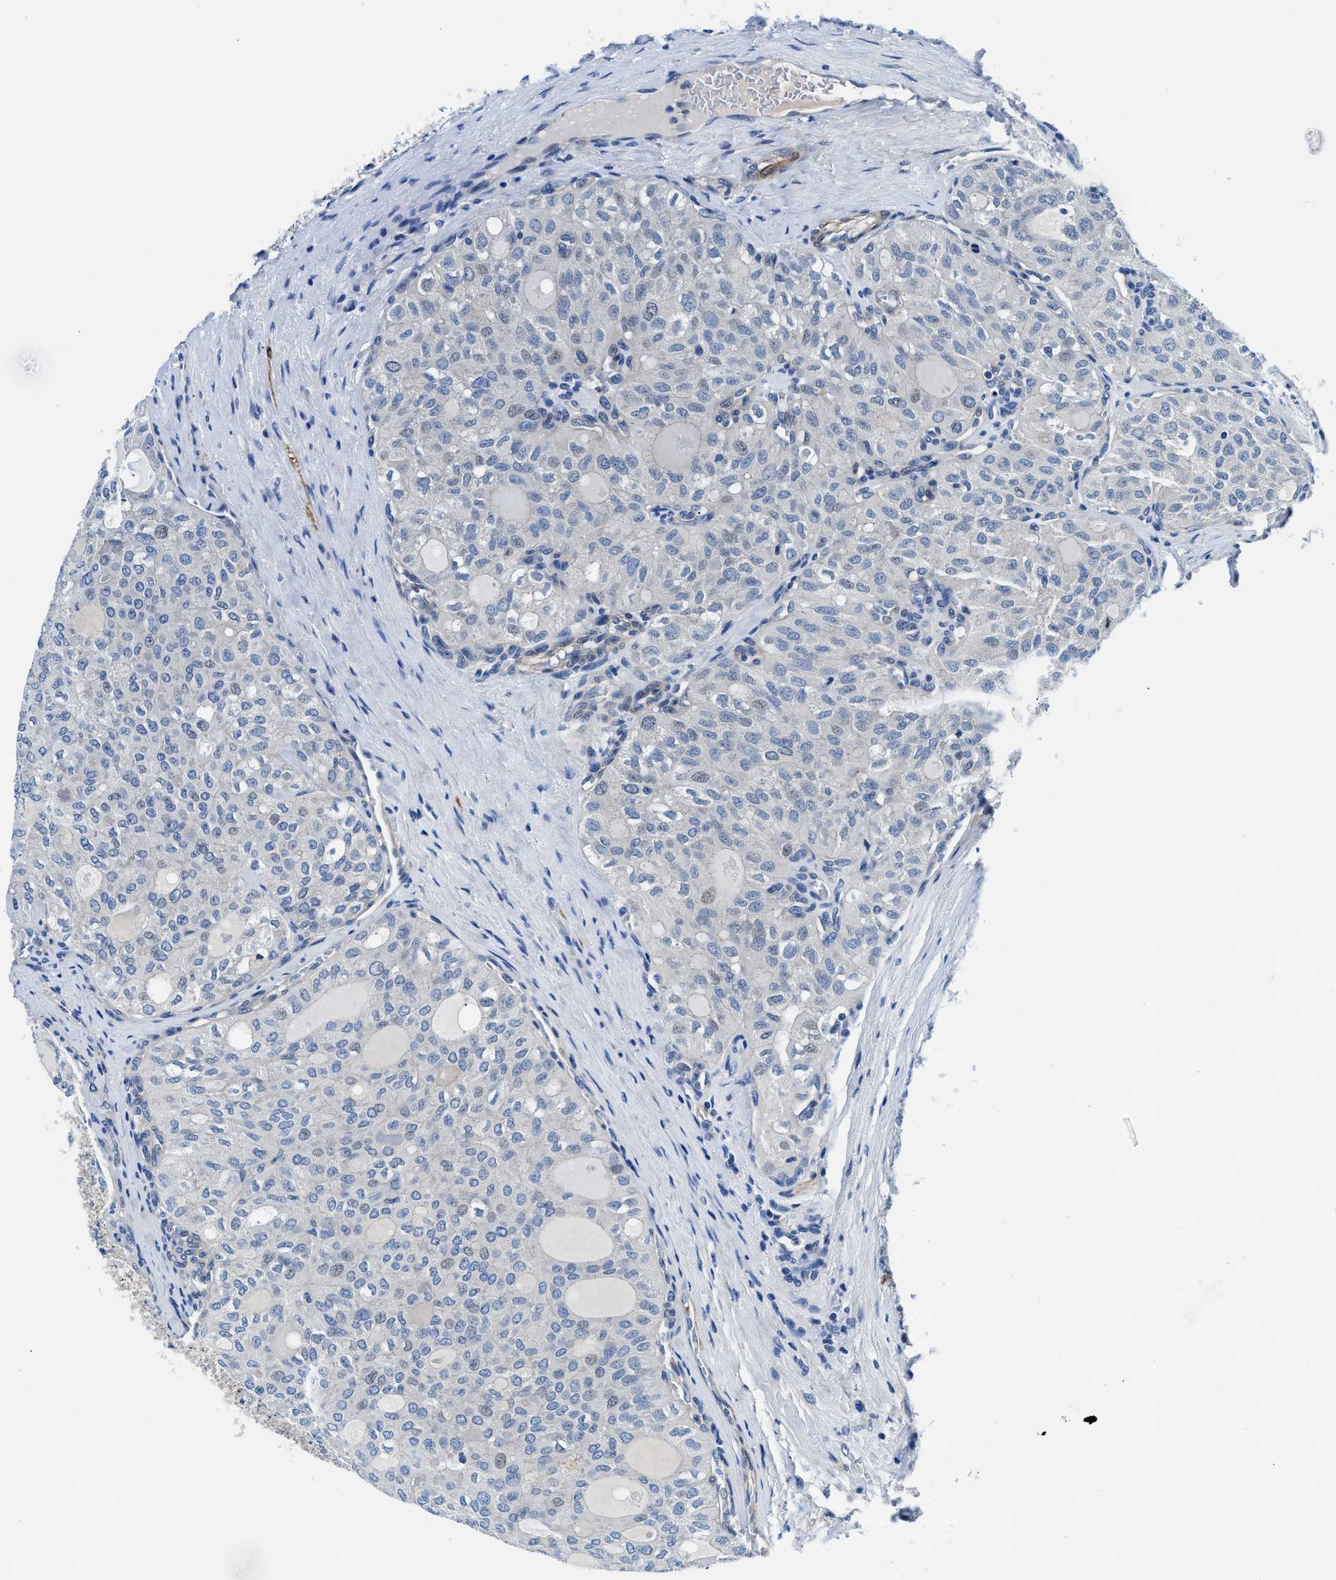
{"staining": {"intensity": "negative", "quantity": "none", "location": "none"}, "tissue": "thyroid cancer", "cell_type": "Tumor cells", "image_type": "cancer", "snomed": [{"axis": "morphology", "description": "Follicular adenoma carcinoma, NOS"}, {"axis": "topography", "description": "Thyroid gland"}], "caption": "Photomicrograph shows no significant protein positivity in tumor cells of follicular adenoma carcinoma (thyroid). (DAB (3,3'-diaminobenzidine) immunohistochemistry, high magnification).", "gene": "PARG", "patient": {"sex": "male", "age": 75}}